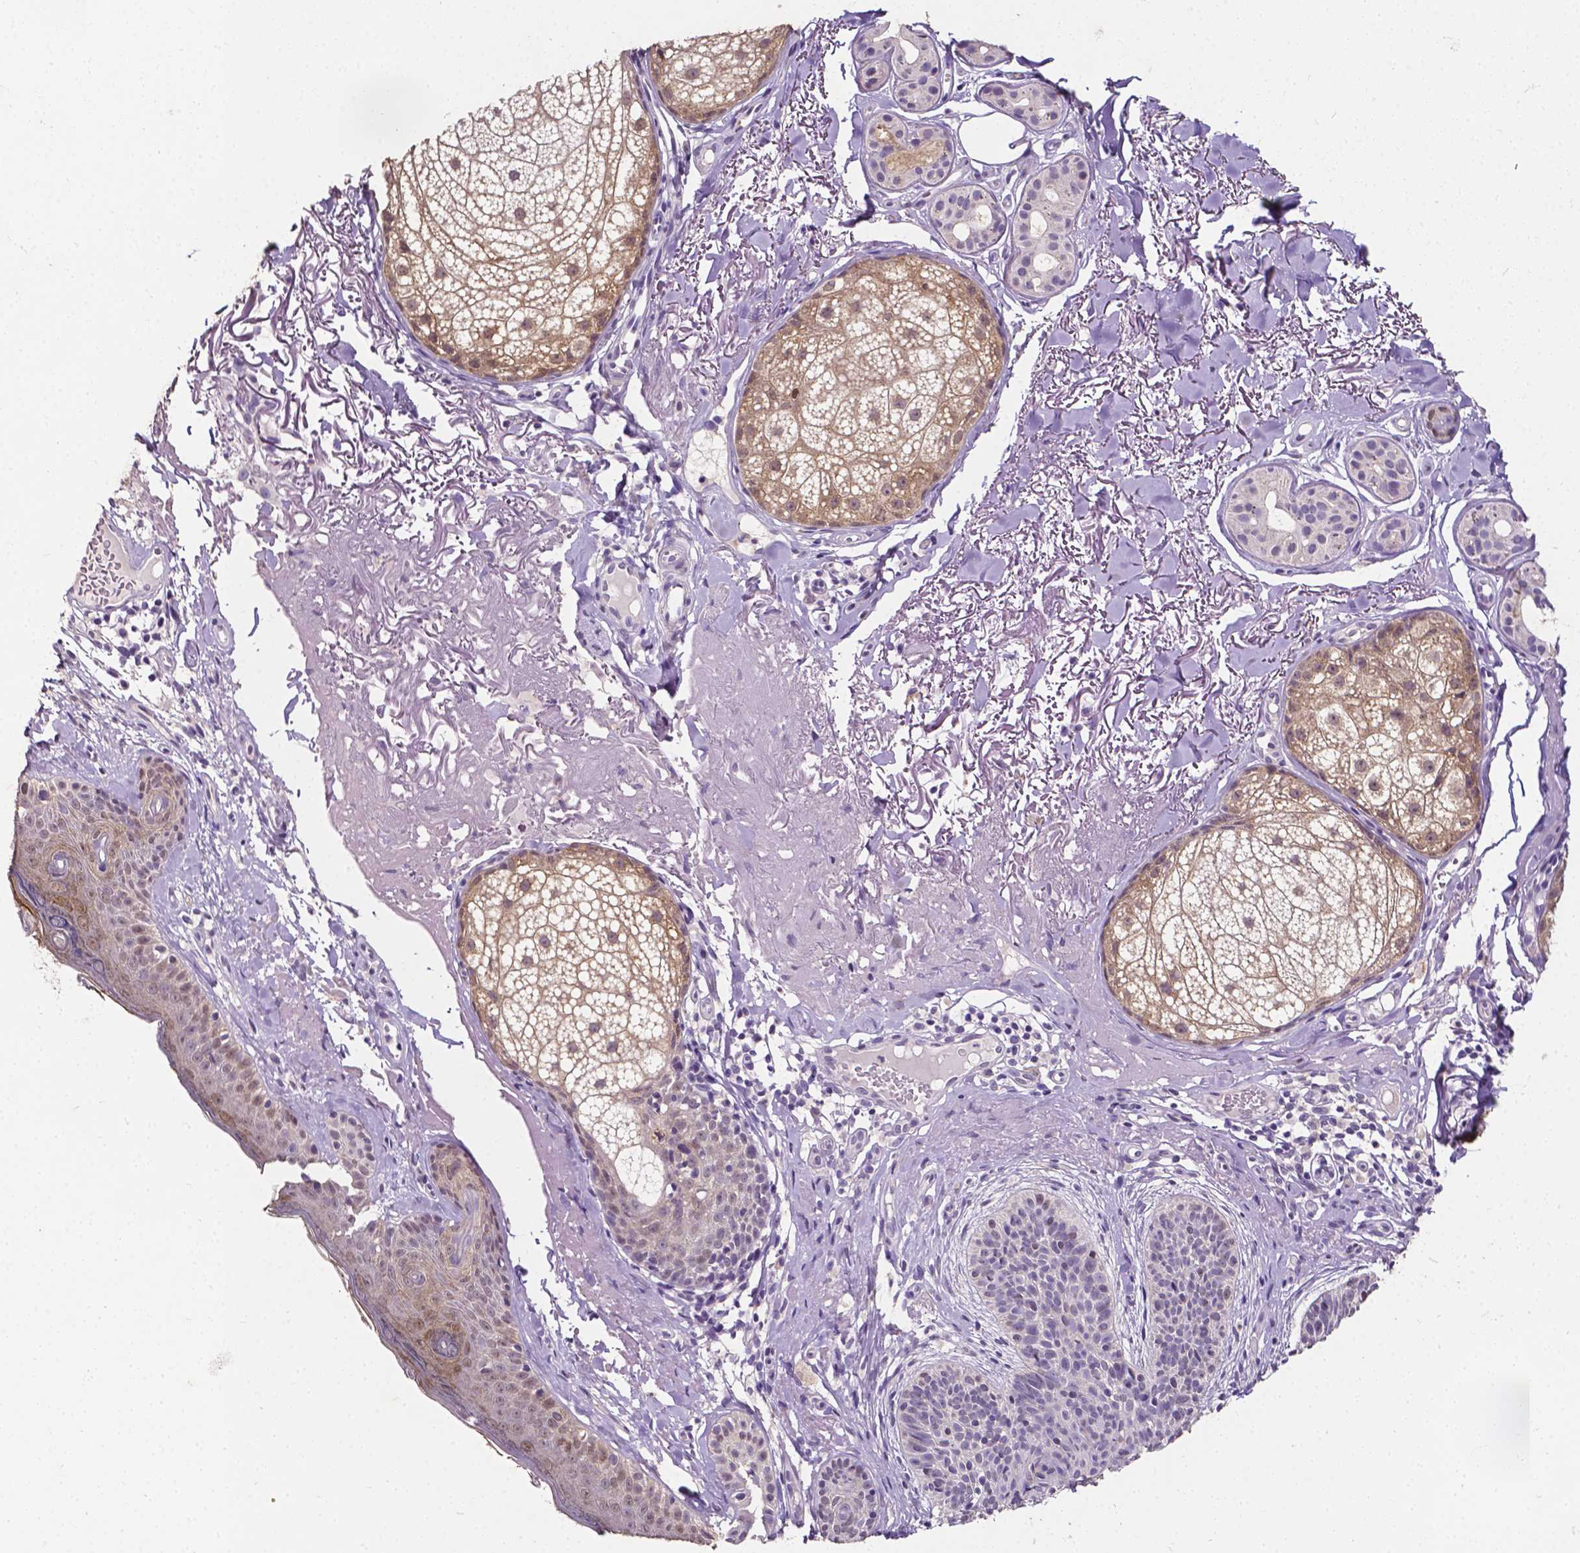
{"staining": {"intensity": "negative", "quantity": "none", "location": "none"}, "tissue": "skin cancer", "cell_type": "Tumor cells", "image_type": "cancer", "snomed": [{"axis": "morphology", "description": "Basal cell carcinoma"}, {"axis": "topography", "description": "Skin"}], "caption": "Tumor cells are negative for brown protein staining in skin cancer (basal cell carcinoma).", "gene": "PSAT1", "patient": {"sex": "male", "age": 78}}